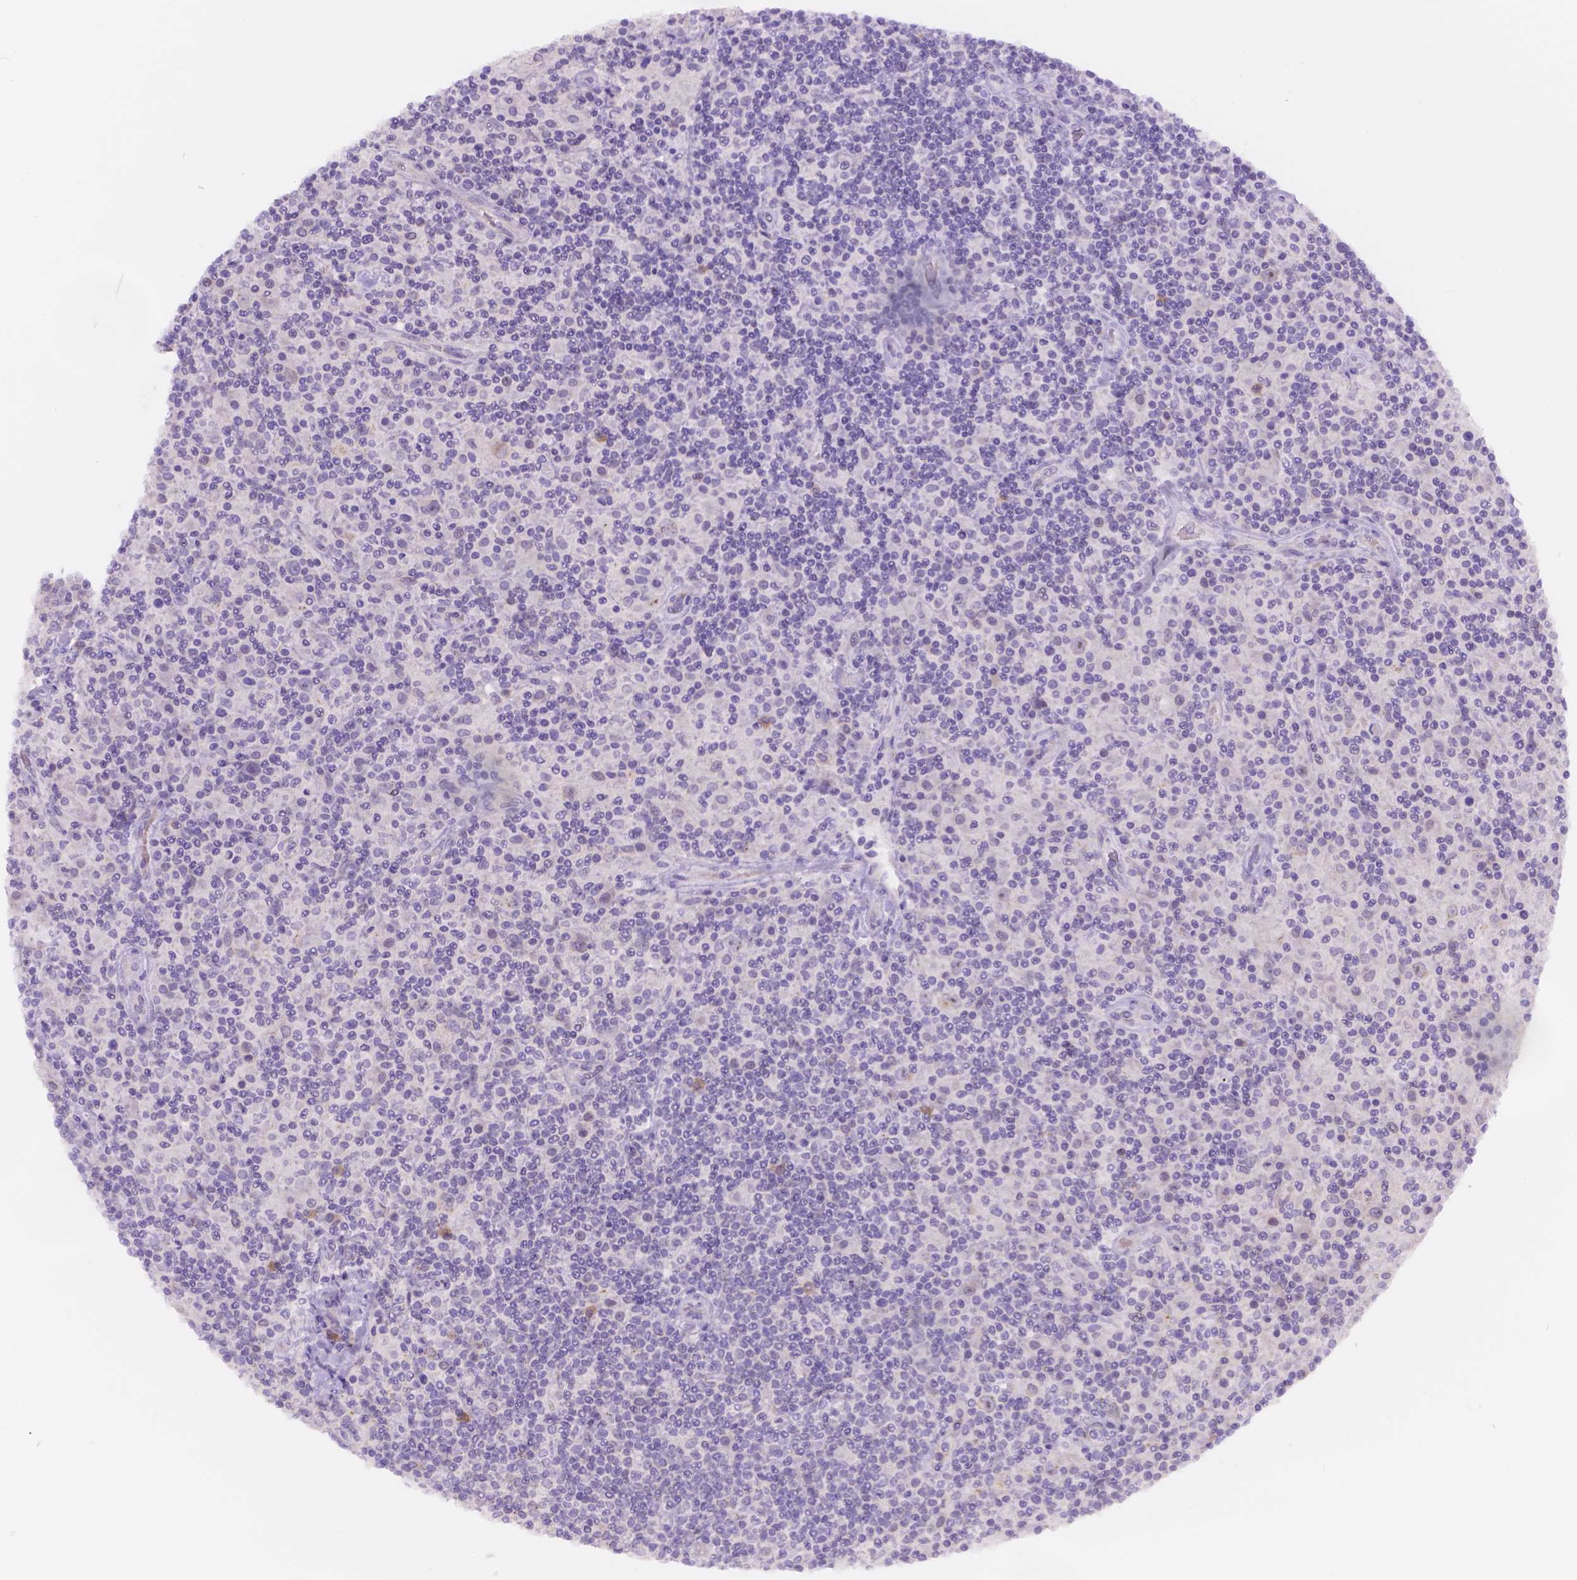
{"staining": {"intensity": "negative", "quantity": "none", "location": "none"}, "tissue": "lymphoma", "cell_type": "Tumor cells", "image_type": "cancer", "snomed": [{"axis": "morphology", "description": "Hodgkin's disease, NOS"}, {"axis": "topography", "description": "Lymph node"}], "caption": "This is an immunohistochemistry (IHC) photomicrograph of human Hodgkin's disease. There is no positivity in tumor cells.", "gene": "CD96", "patient": {"sex": "male", "age": 70}}